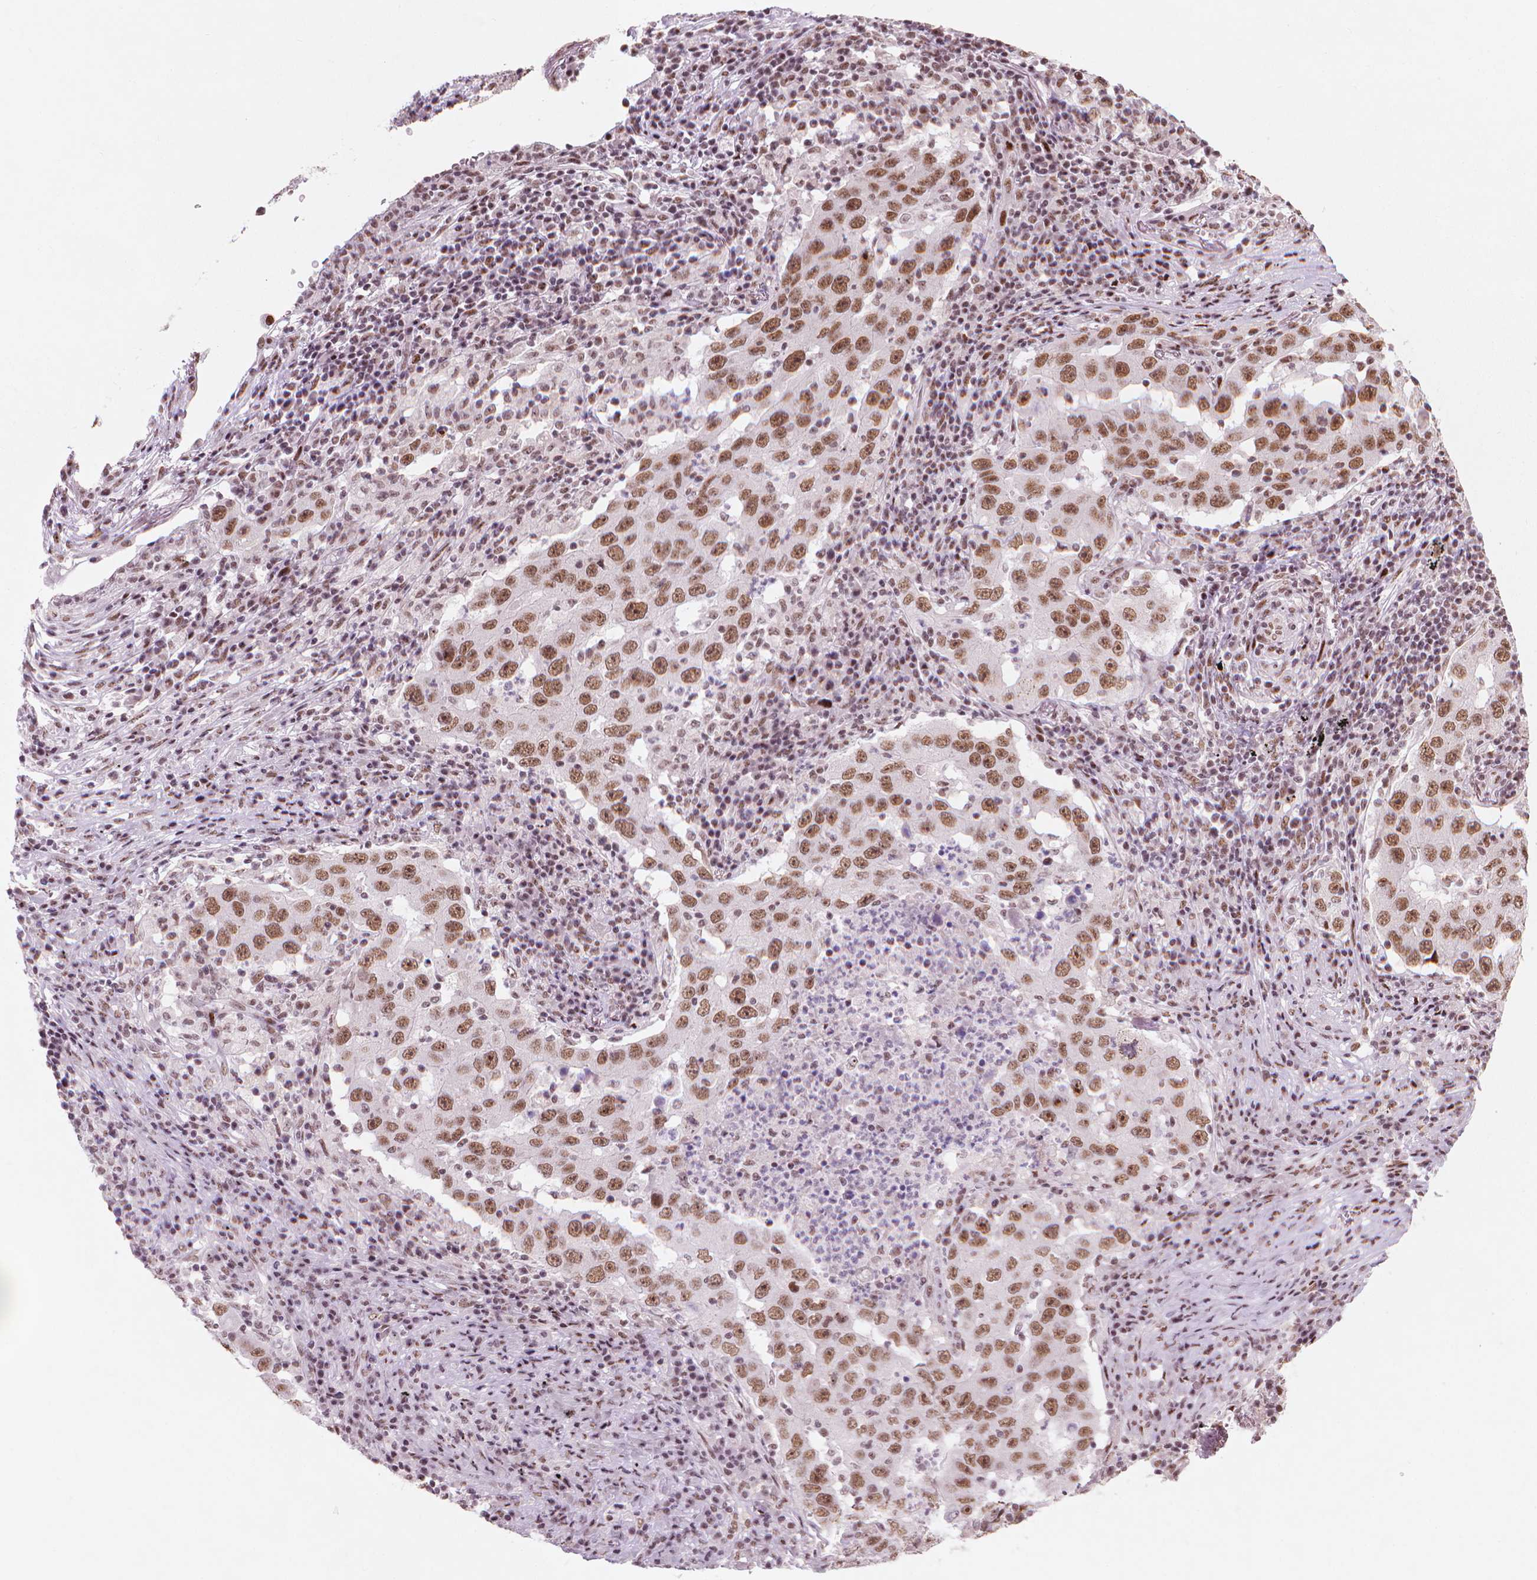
{"staining": {"intensity": "moderate", "quantity": ">75%", "location": "nuclear"}, "tissue": "lung cancer", "cell_type": "Tumor cells", "image_type": "cancer", "snomed": [{"axis": "morphology", "description": "Adenocarcinoma, NOS"}, {"axis": "topography", "description": "Lung"}], "caption": "A brown stain labels moderate nuclear staining of a protein in lung adenocarcinoma tumor cells. The staining is performed using DAB brown chromogen to label protein expression. The nuclei are counter-stained blue using hematoxylin.", "gene": "HES7", "patient": {"sex": "male", "age": 73}}